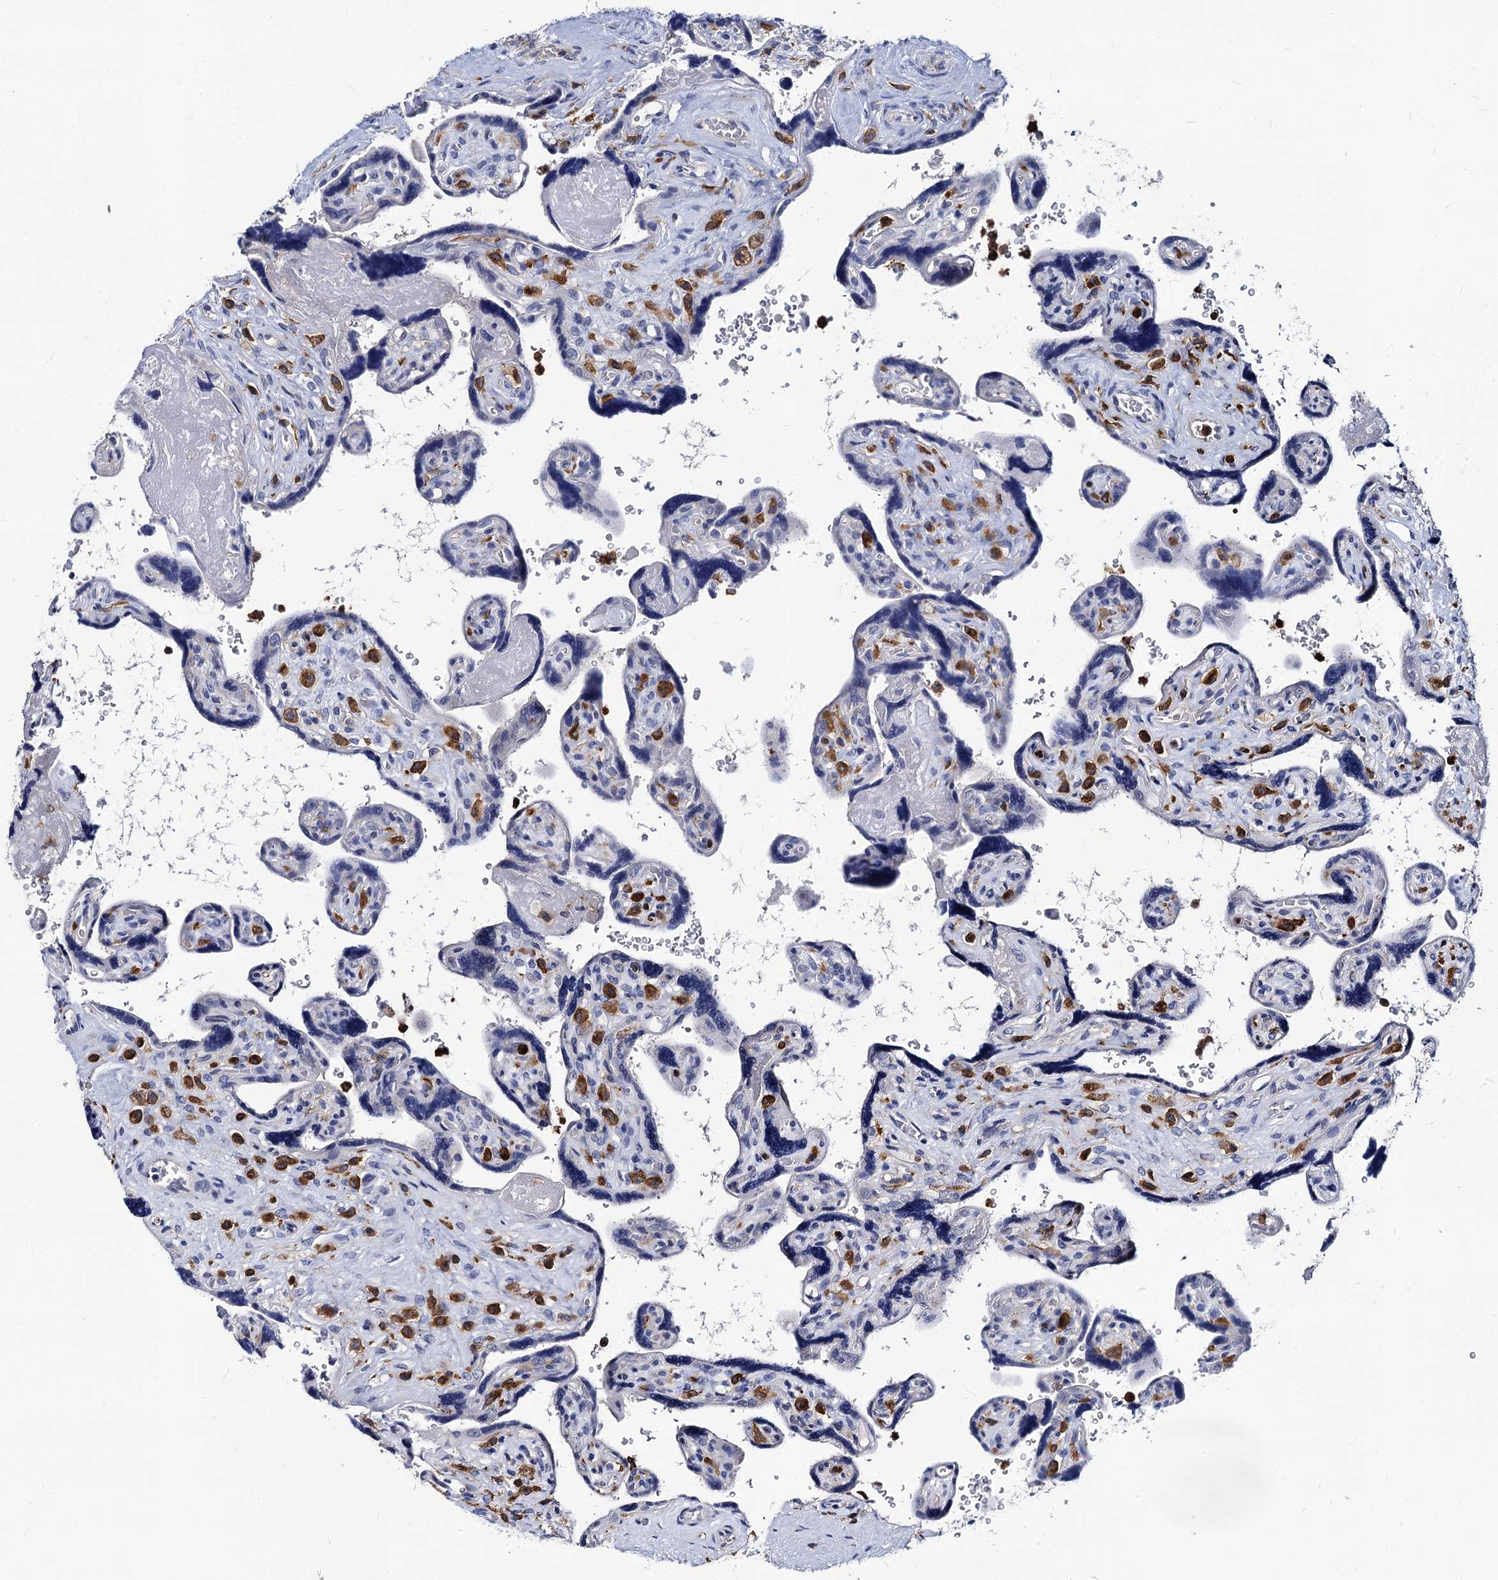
{"staining": {"intensity": "negative", "quantity": "none", "location": "none"}, "tissue": "placenta", "cell_type": "Decidual cells", "image_type": "normal", "snomed": [{"axis": "morphology", "description": "Normal tissue, NOS"}, {"axis": "topography", "description": "Placenta"}], "caption": "Human placenta stained for a protein using IHC shows no expression in decidual cells.", "gene": "RHOG", "patient": {"sex": "female", "age": 39}}